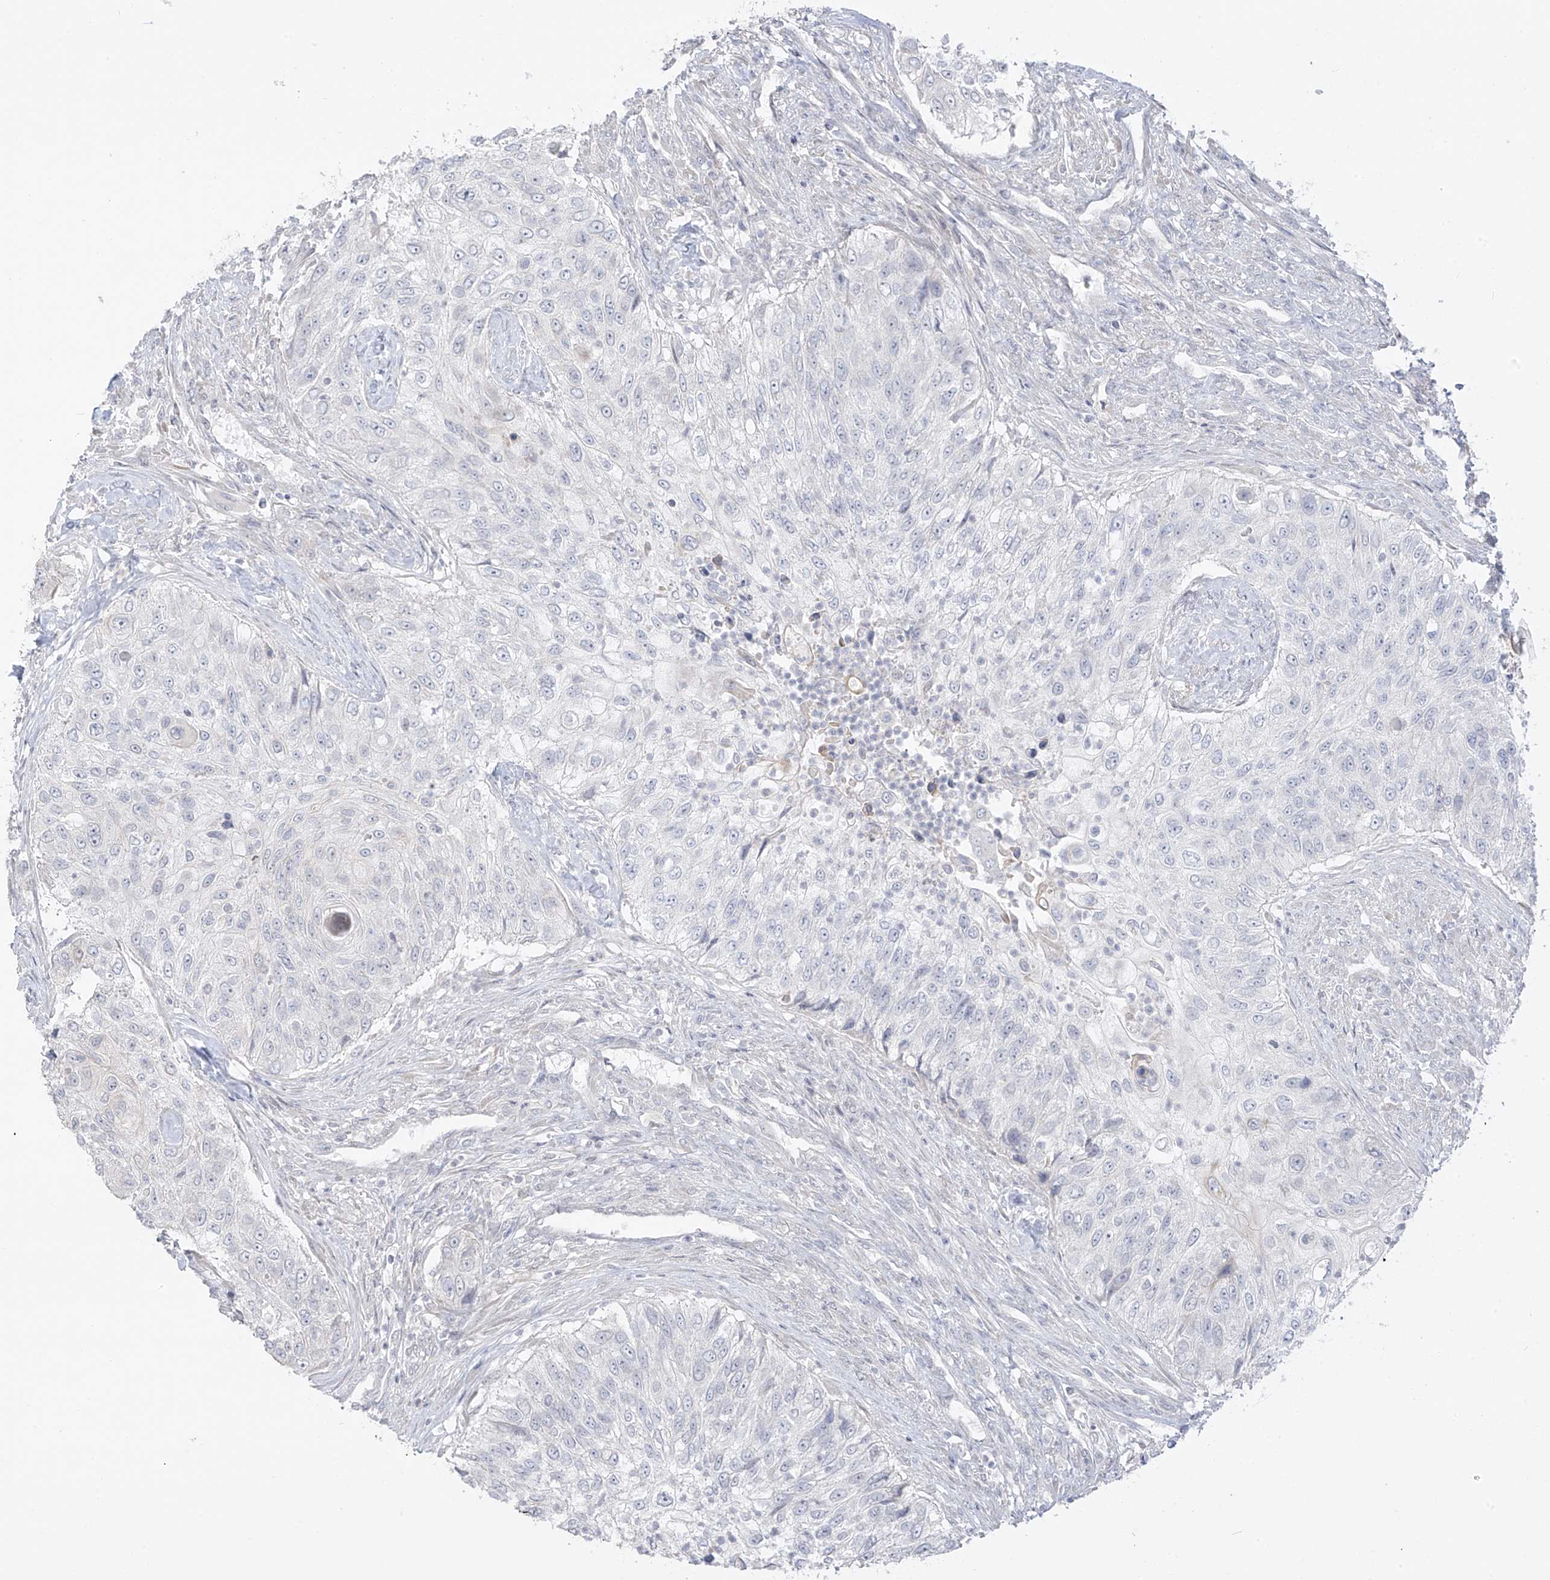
{"staining": {"intensity": "negative", "quantity": "none", "location": "none"}, "tissue": "urothelial cancer", "cell_type": "Tumor cells", "image_type": "cancer", "snomed": [{"axis": "morphology", "description": "Urothelial carcinoma, High grade"}, {"axis": "topography", "description": "Urinary bladder"}], "caption": "There is no significant expression in tumor cells of high-grade urothelial carcinoma.", "gene": "DCDC2", "patient": {"sex": "female", "age": 60}}